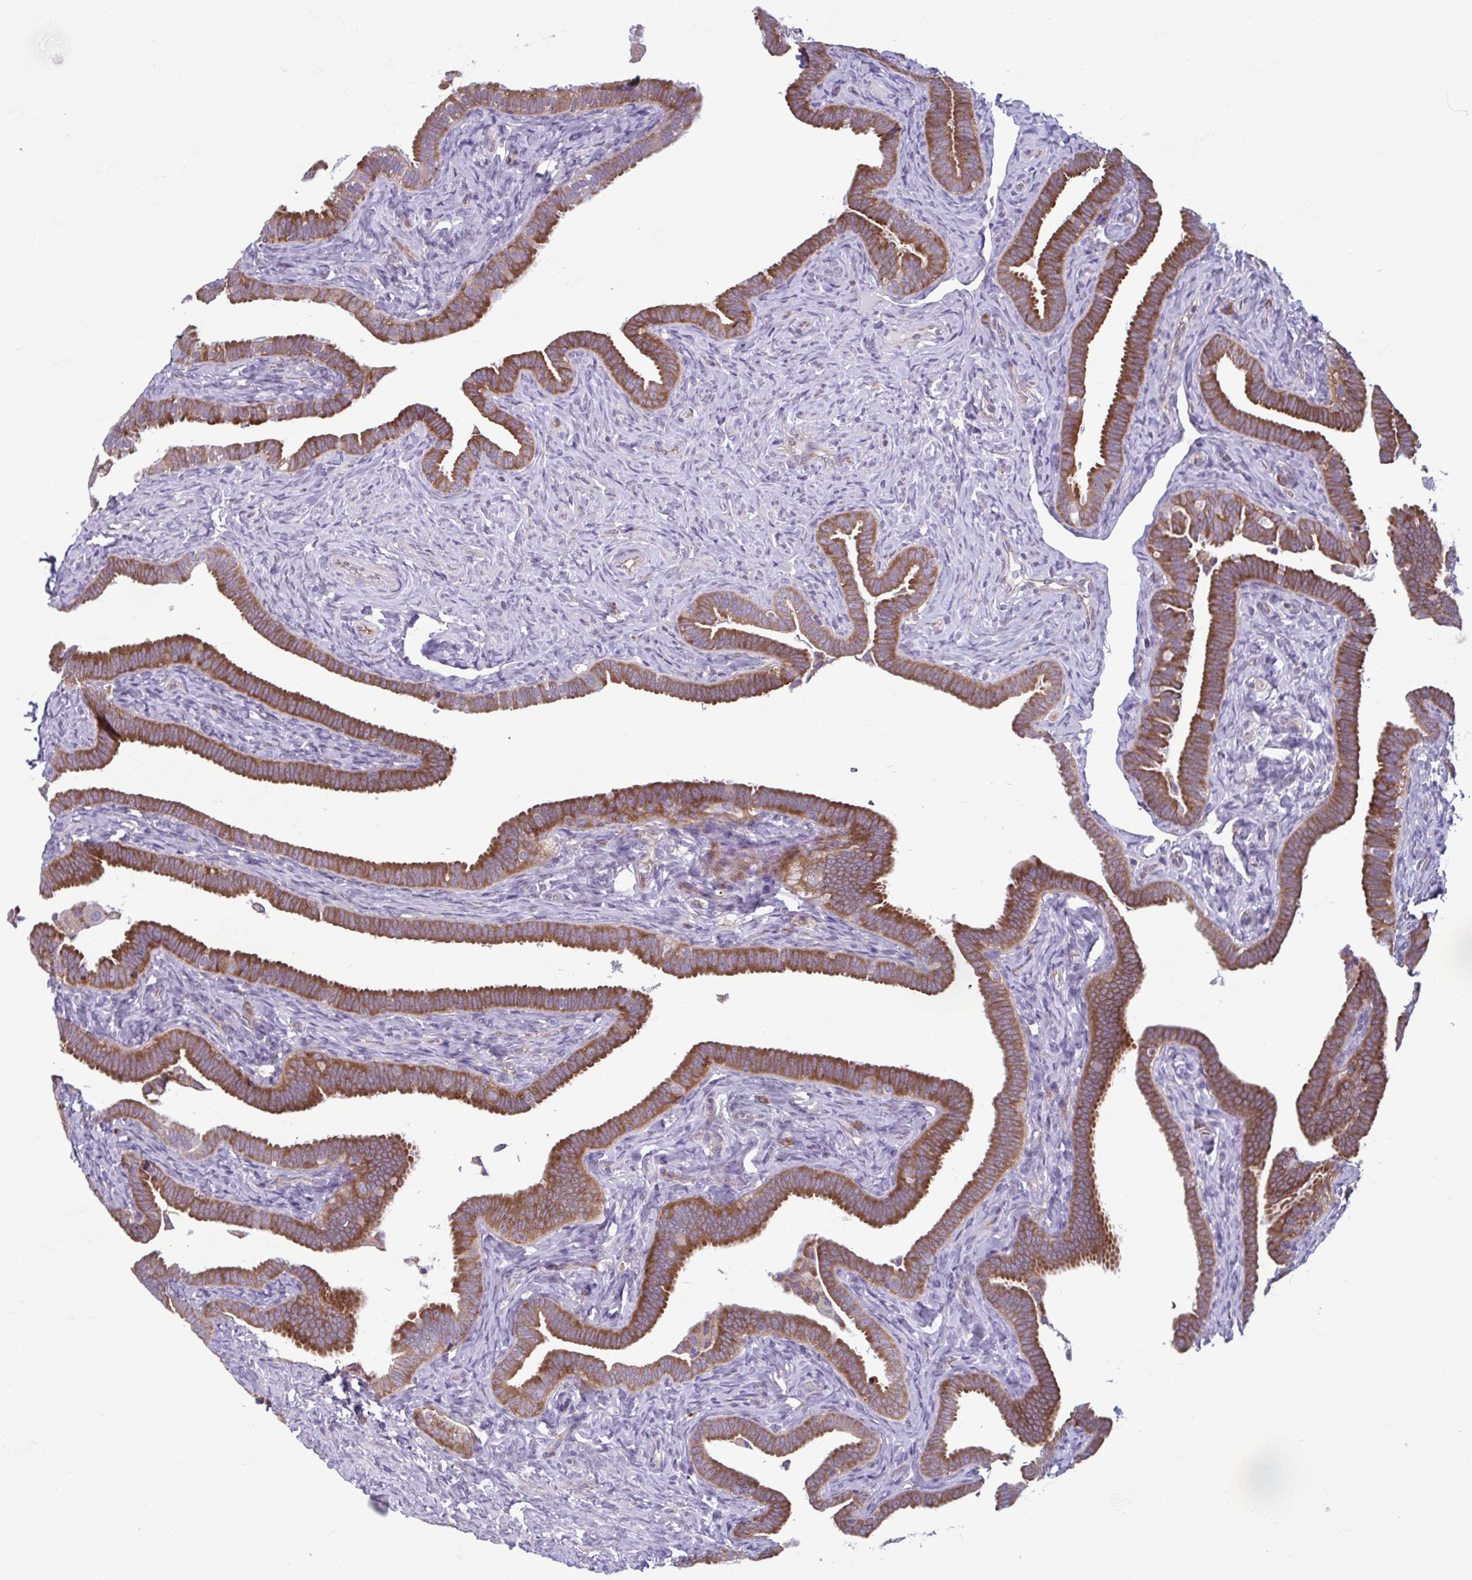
{"staining": {"intensity": "strong", "quantity": ">75%", "location": "cytoplasmic/membranous"}, "tissue": "fallopian tube", "cell_type": "Glandular cells", "image_type": "normal", "snomed": [{"axis": "morphology", "description": "Normal tissue, NOS"}, {"axis": "topography", "description": "Fallopian tube"}], "caption": "Human fallopian tube stained for a protein (brown) demonstrates strong cytoplasmic/membranous positive positivity in approximately >75% of glandular cells.", "gene": "RPS16", "patient": {"sex": "female", "age": 69}}